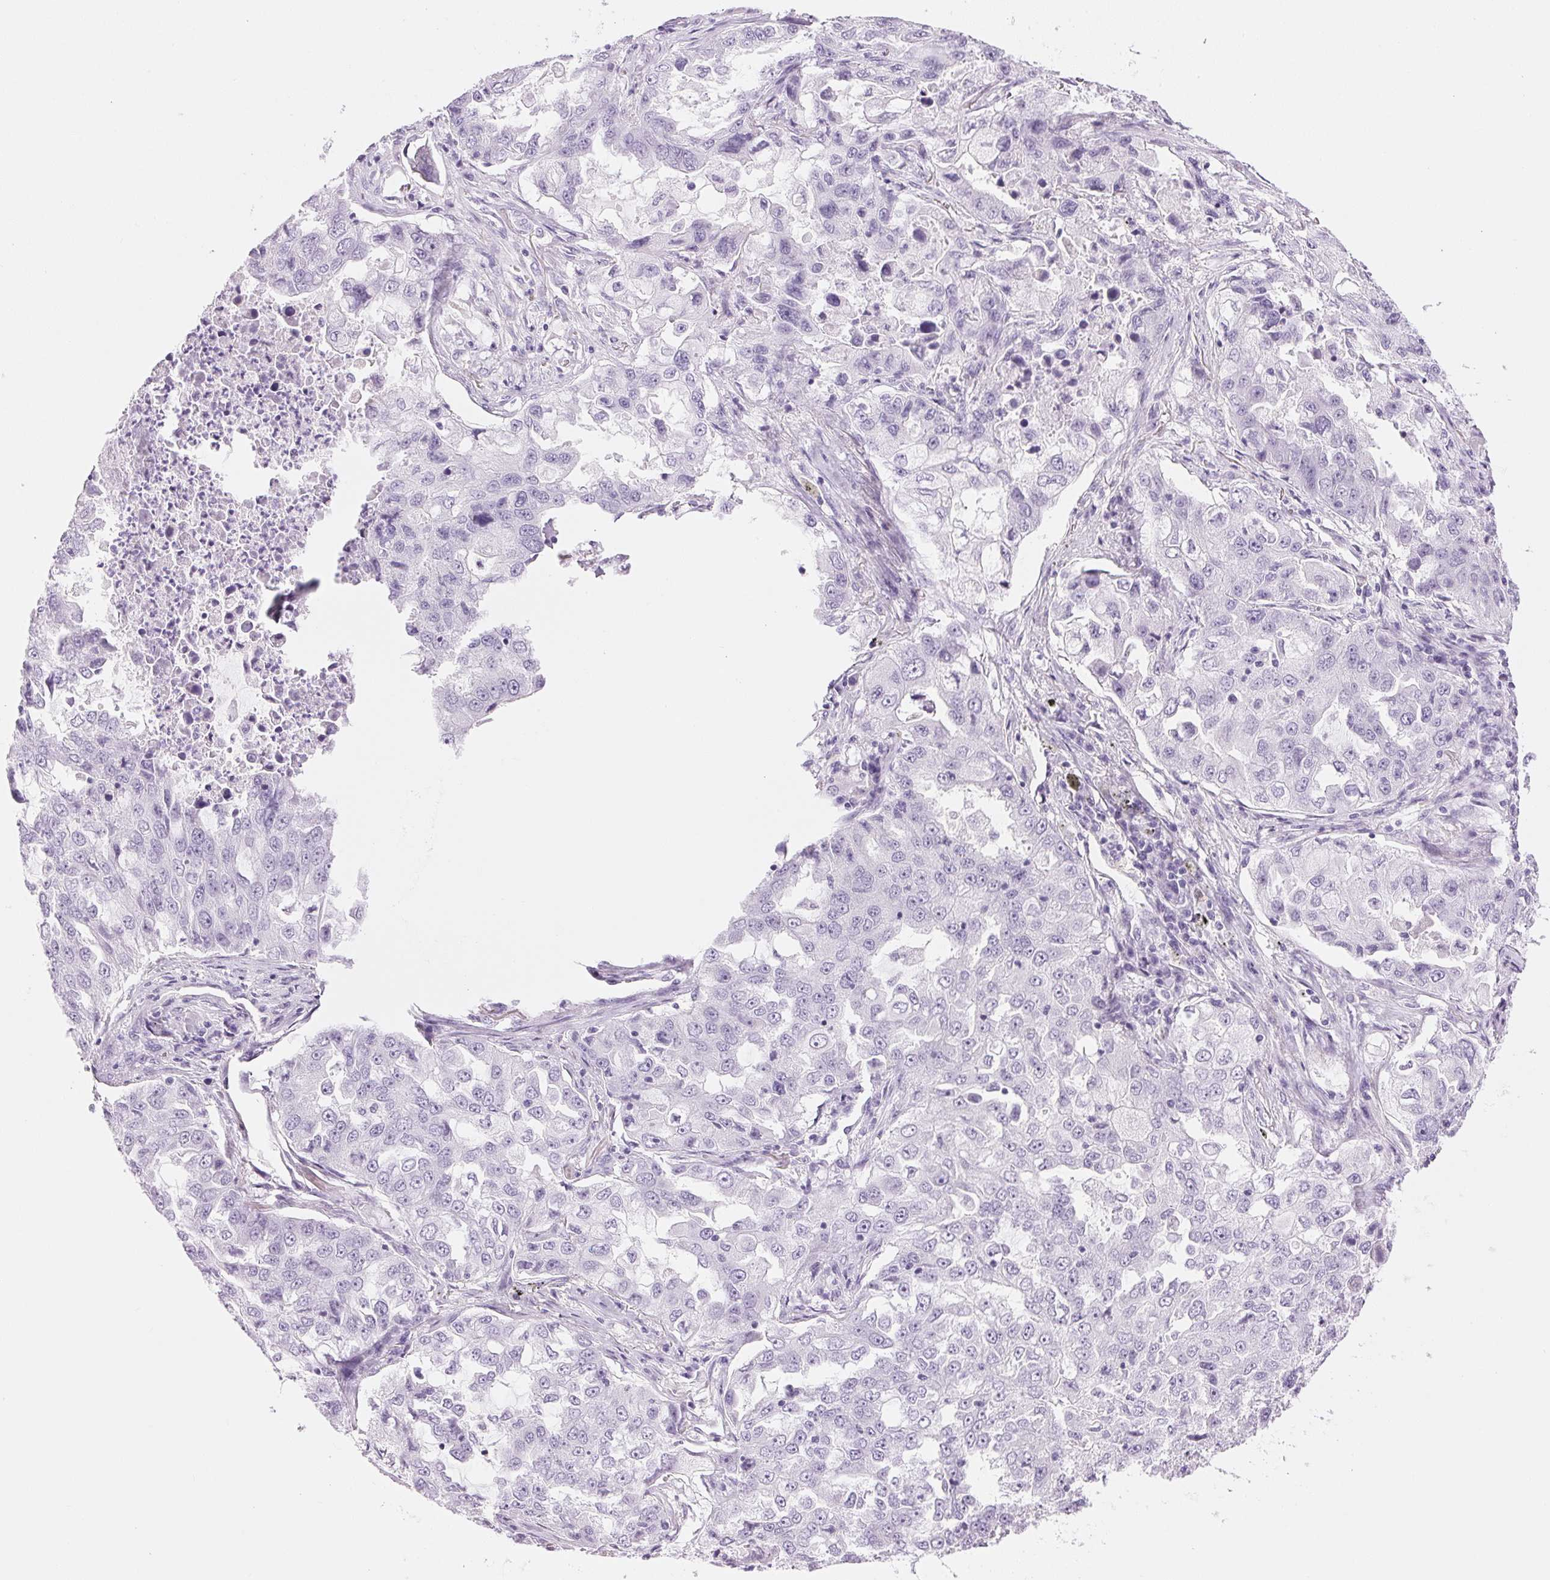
{"staining": {"intensity": "negative", "quantity": "none", "location": "none"}, "tissue": "lung cancer", "cell_type": "Tumor cells", "image_type": "cancer", "snomed": [{"axis": "morphology", "description": "Adenocarcinoma, NOS"}, {"axis": "topography", "description": "Lung"}], "caption": "Immunohistochemistry (IHC) histopathology image of neoplastic tissue: lung cancer stained with DAB demonstrates no significant protein expression in tumor cells.", "gene": "IGFBP1", "patient": {"sex": "female", "age": 61}}